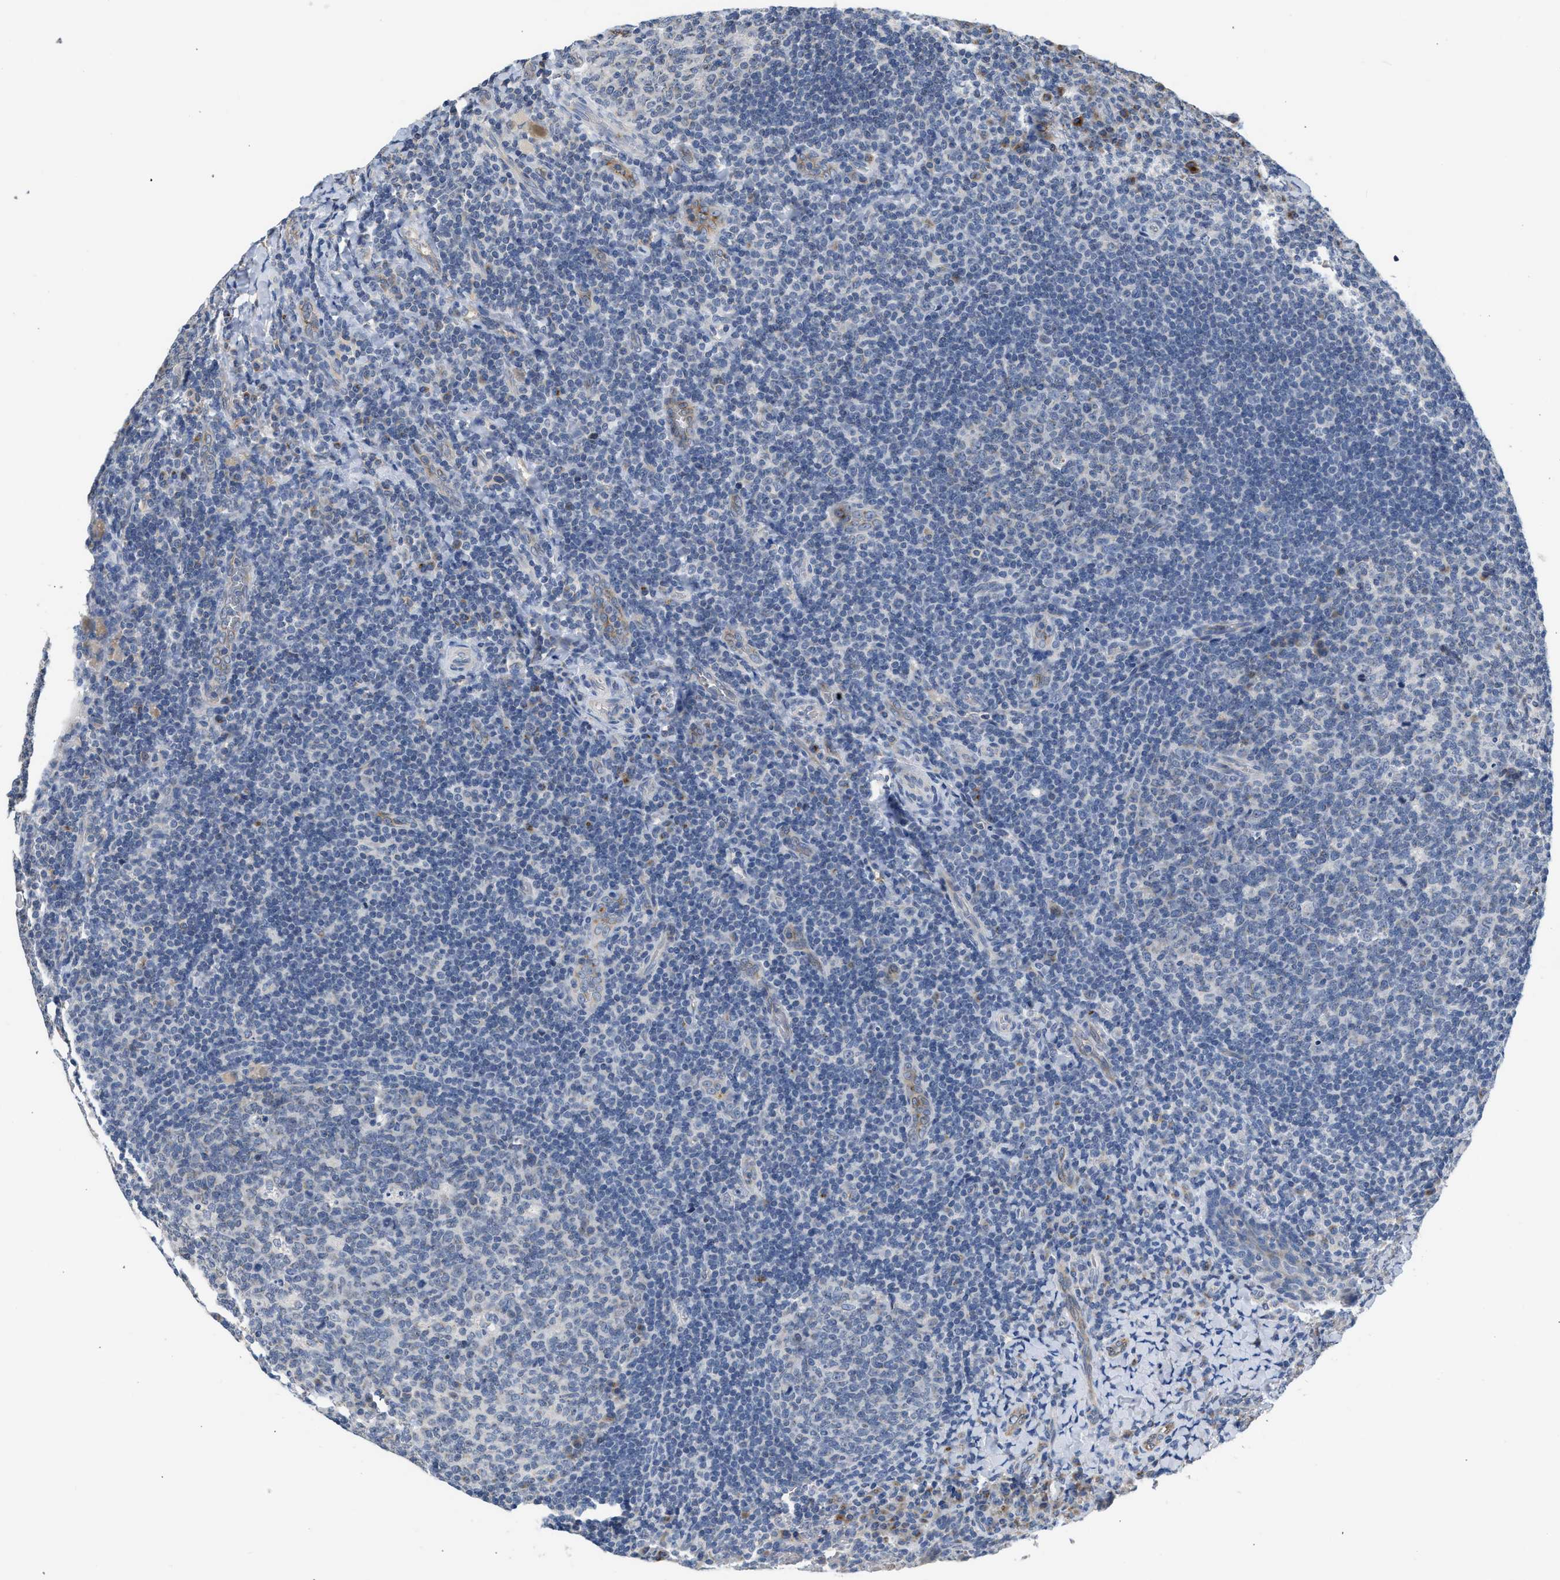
{"staining": {"intensity": "negative", "quantity": "none", "location": "none"}, "tissue": "tonsil", "cell_type": "Germinal center cells", "image_type": "normal", "snomed": [{"axis": "morphology", "description": "Normal tissue, NOS"}, {"axis": "topography", "description": "Tonsil"}], "caption": "This micrograph is of unremarkable tonsil stained with immunohistochemistry to label a protein in brown with the nuclei are counter-stained blue. There is no staining in germinal center cells. (Immunohistochemistry (ihc), brightfield microscopy, high magnification).", "gene": "PIM1", "patient": {"sex": "male", "age": 17}}